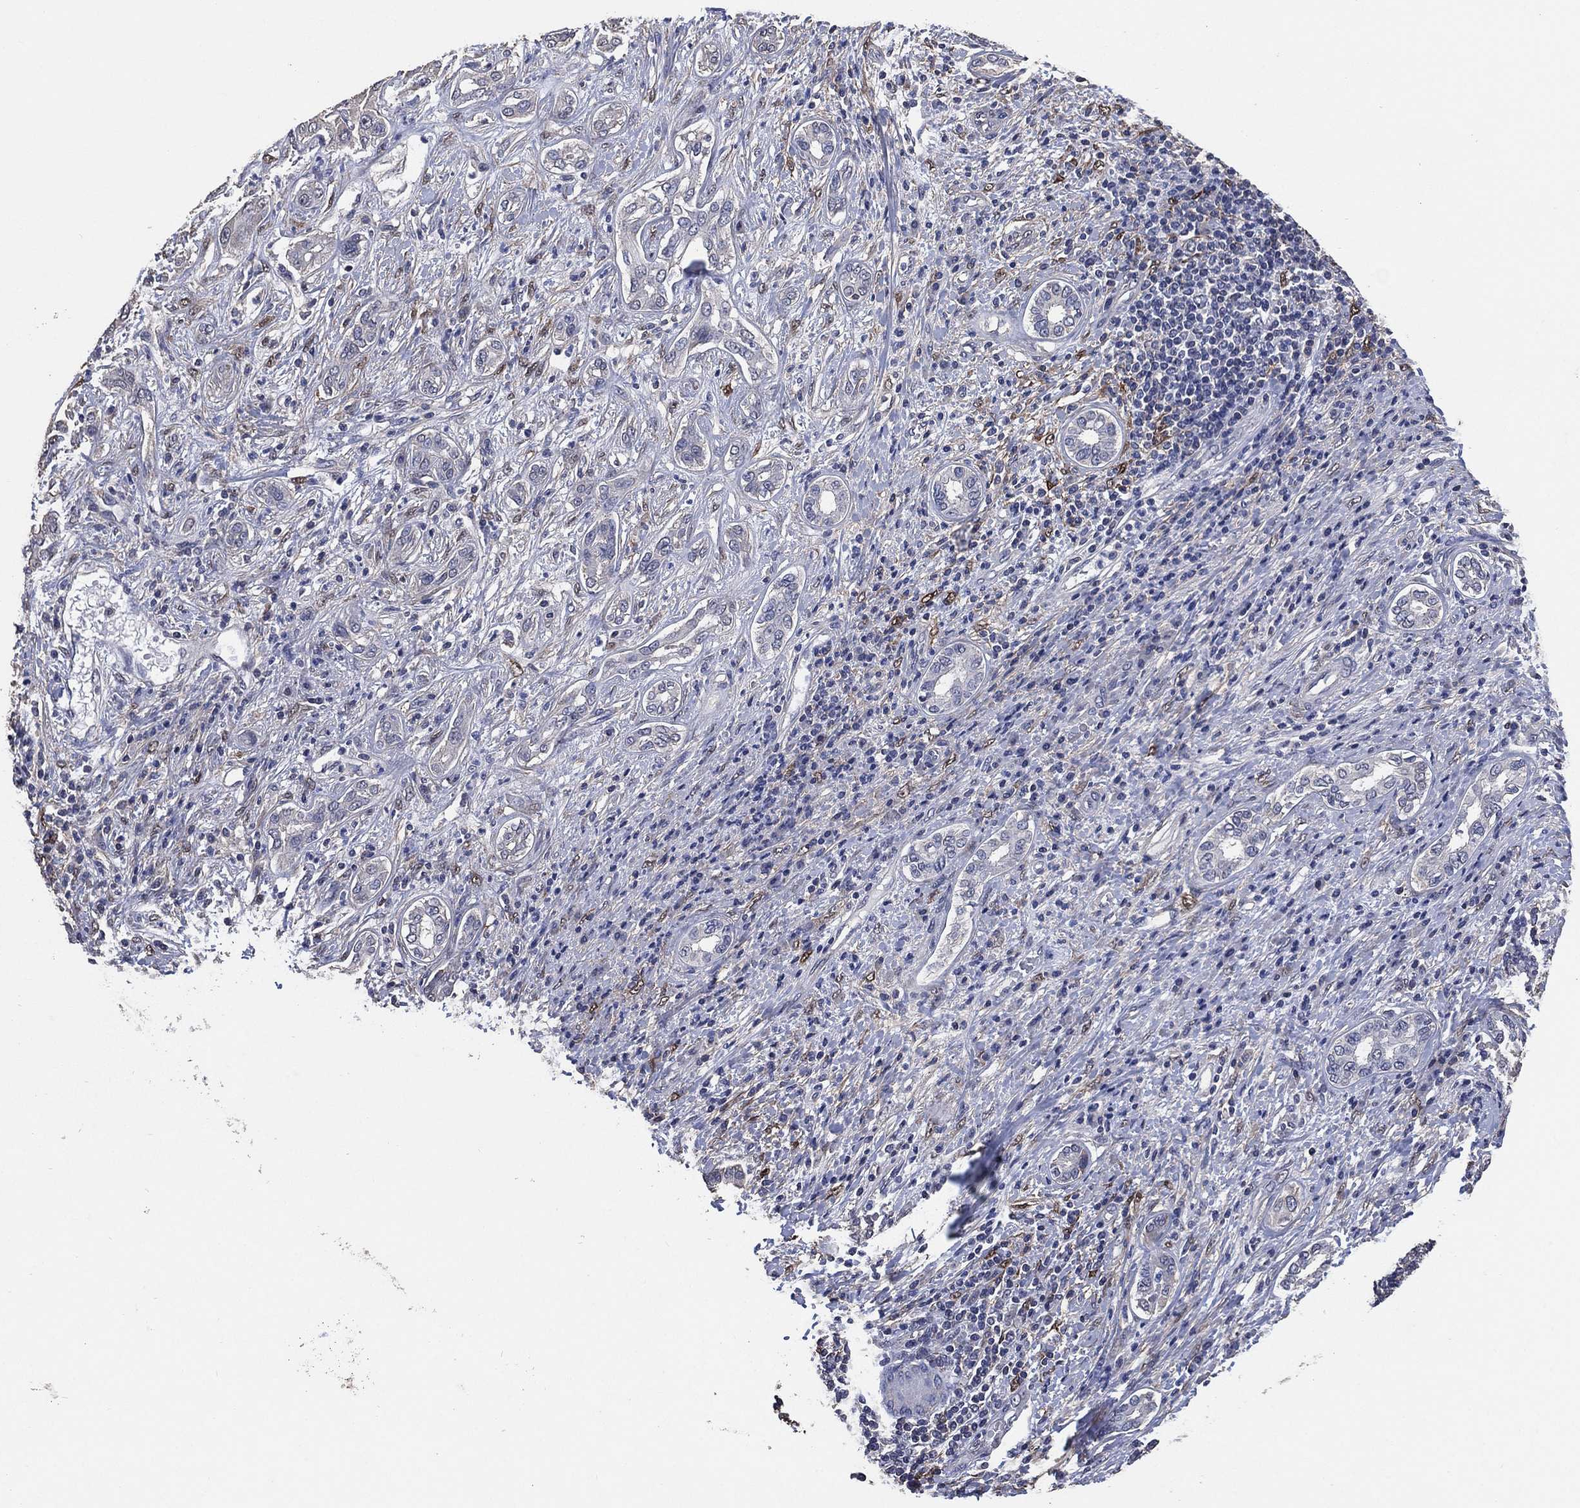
{"staining": {"intensity": "negative", "quantity": "none", "location": "none"}, "tissue": "liver cancer", "cell_type": "Tumor cells", "image_type": "cancer", "snomed": [{"axis": "morphology", "description": "Carcinoma, Hepatocellular, NOS"}, {"axis": "topography", "description": "Liver"}], "caption": "This is a photomicrograph of immunohistochemistry staining of liver cancer (hepatocellular carcinoma), which shows no positivity in tumor cells. The staining is performed using DAB (3,3'-diaminobenzidine) brown chromogen with nuclei counter-stained in using hematoxylin.", "gene": "KLK5", "patient": {"sex": "male", "age": 65}}